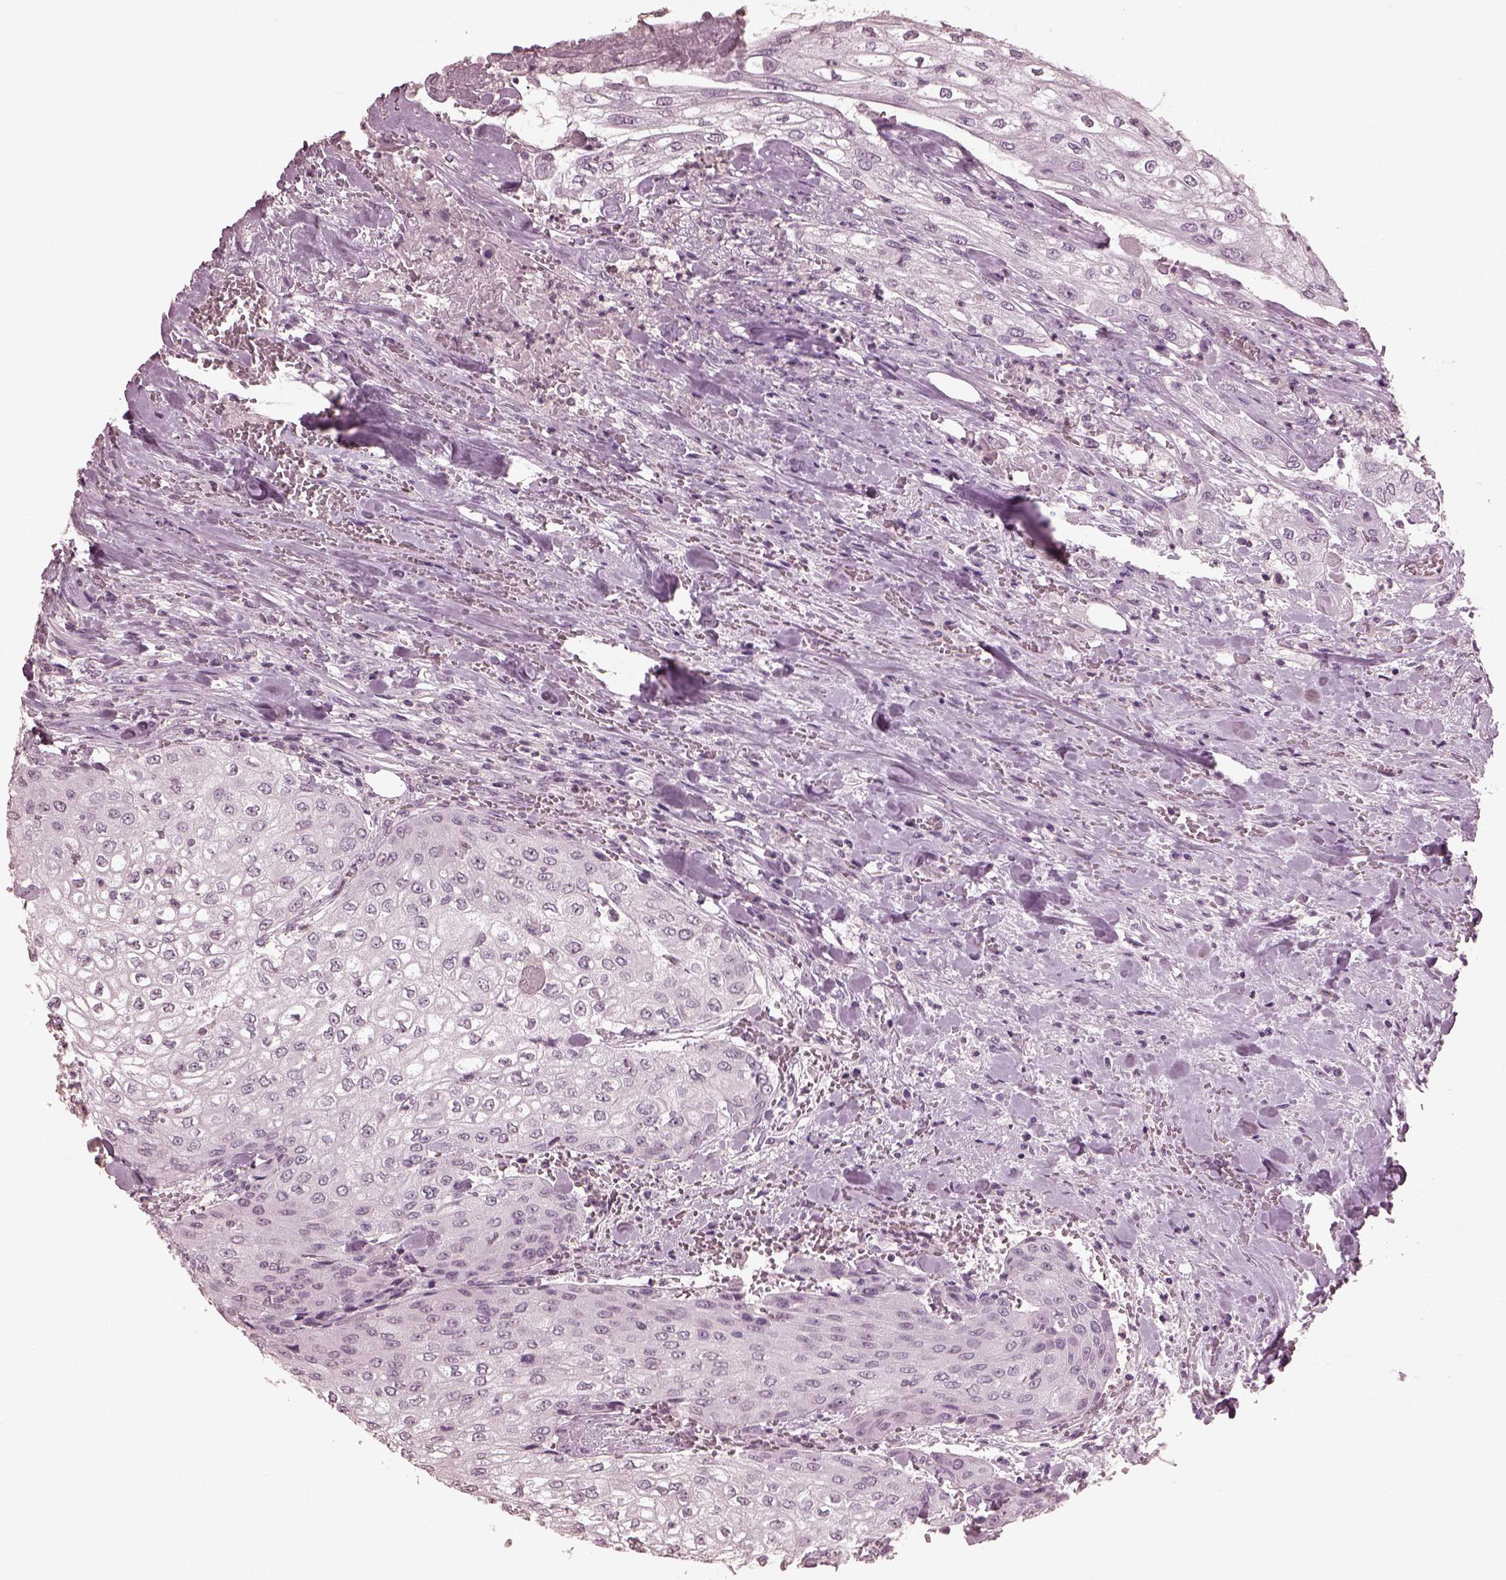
{"staining": {"intensity": "negative", "quantity": "none", "location": "none"}, "tissue": "urothelial cancer", "cell_type": "Tumor cells", "image_type": "cancer", "snomed": [{"axis": "morphology", "description": "Urothelial carcinoma, High grade"}, {"axis": "topography", "description": "Urinary bladder"}], "caption": "IHC micrograph of urothelial carcinoma (high-grade) stained for a protein (brown), which displays no positivity in tumor cells.", "gene": "TSKS", "patient": {"sex": "male", "age": 62}}